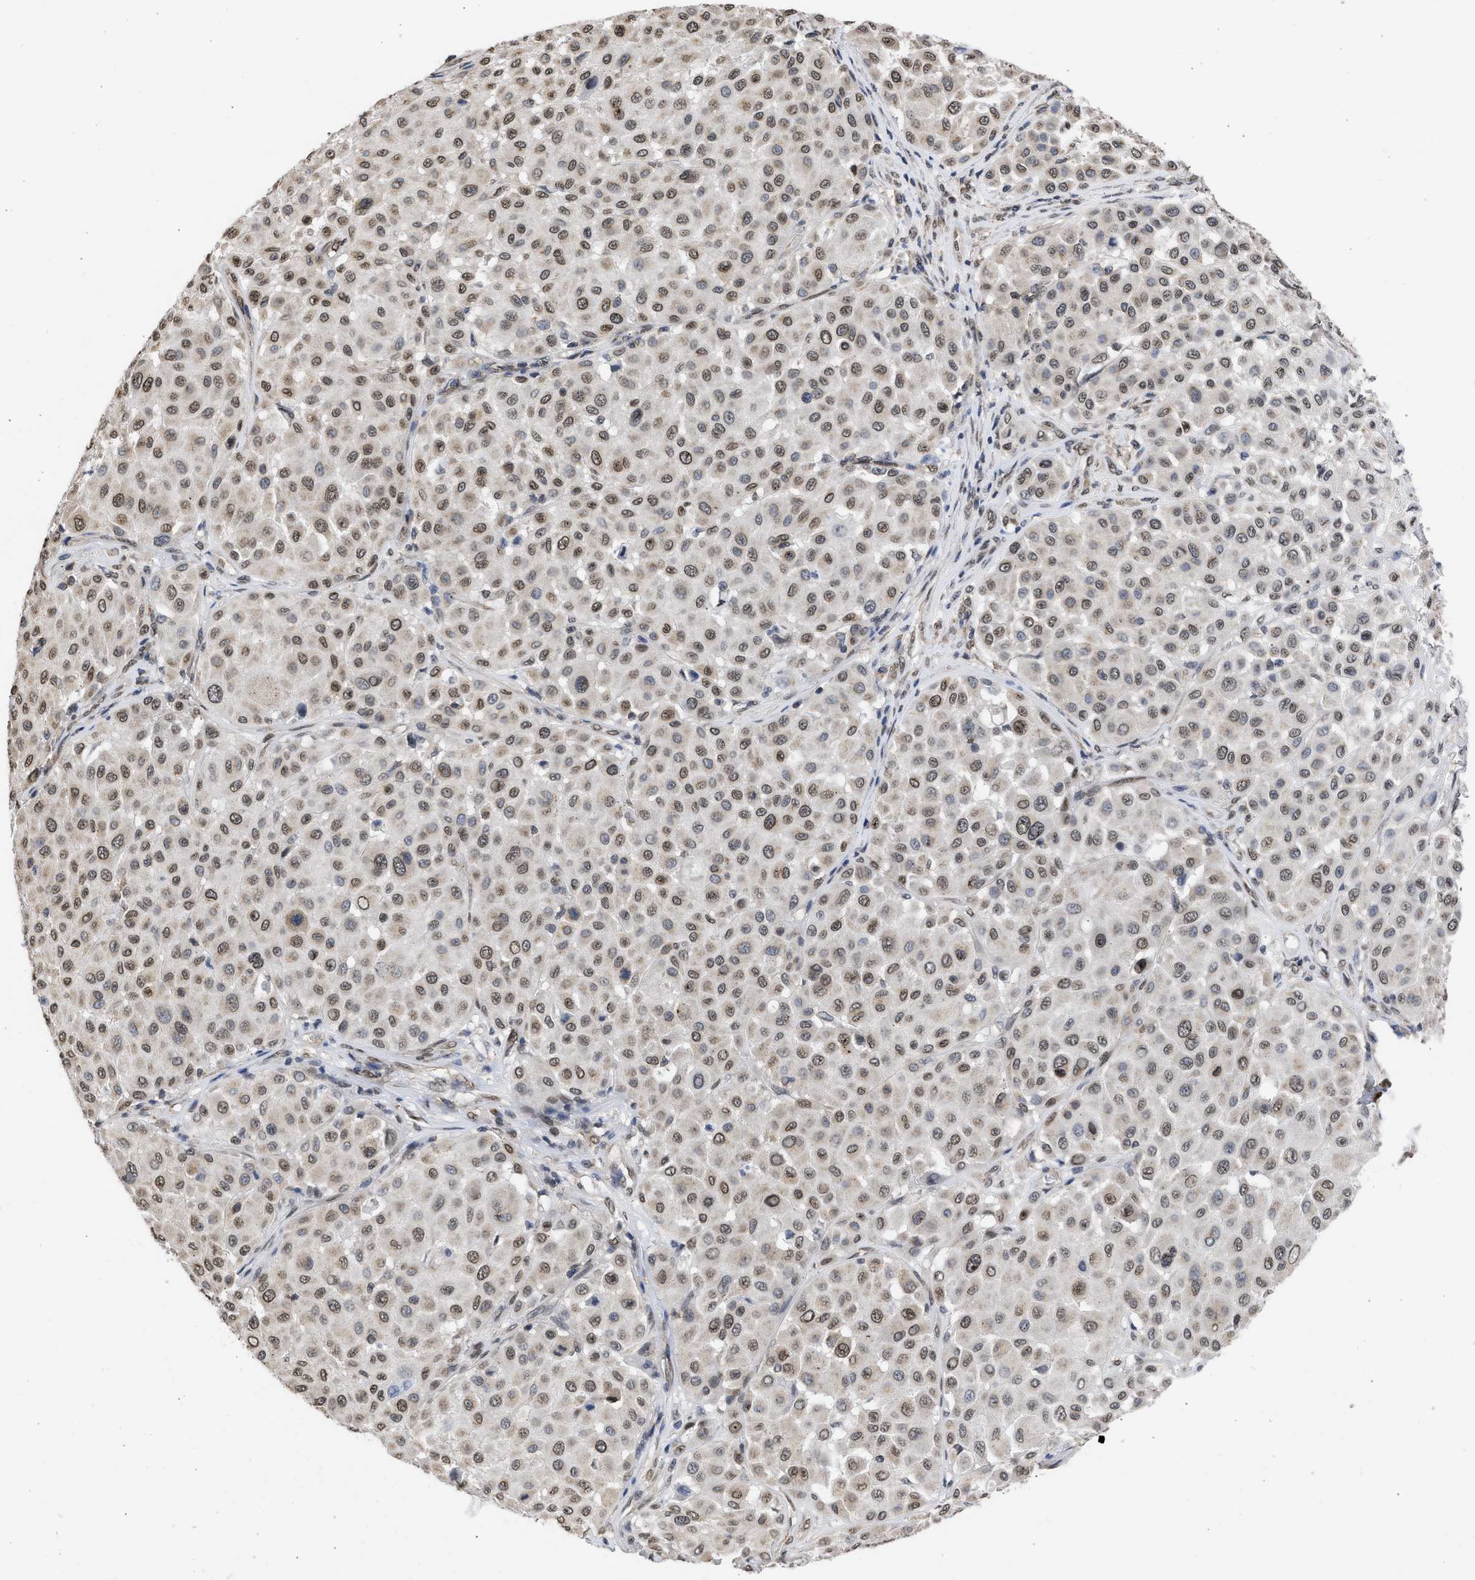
{"staining": {"intensity": "weak", "quantity": ">75%", "location": "cytoplasmic/membranous,nuclear"}, "tissue": "melanoma", "cell_type": "Tumor cells", "image_type": "cancer", "snomed": [{"axis": "morphology", "description": "Malignant melanoma, Metastatic site"}, {"axis": "topography", "description": "Soft tissue"}], "caption": "The micrograph shows immunohistochemical staining of malignant melanoma (metastatic site). There is weak cytoplasmic/membranous and nuclear positivity is seen in about >75% of tumor cells.", "gene": "NUP35", "patient": {"sex": "male", "age": 41}}